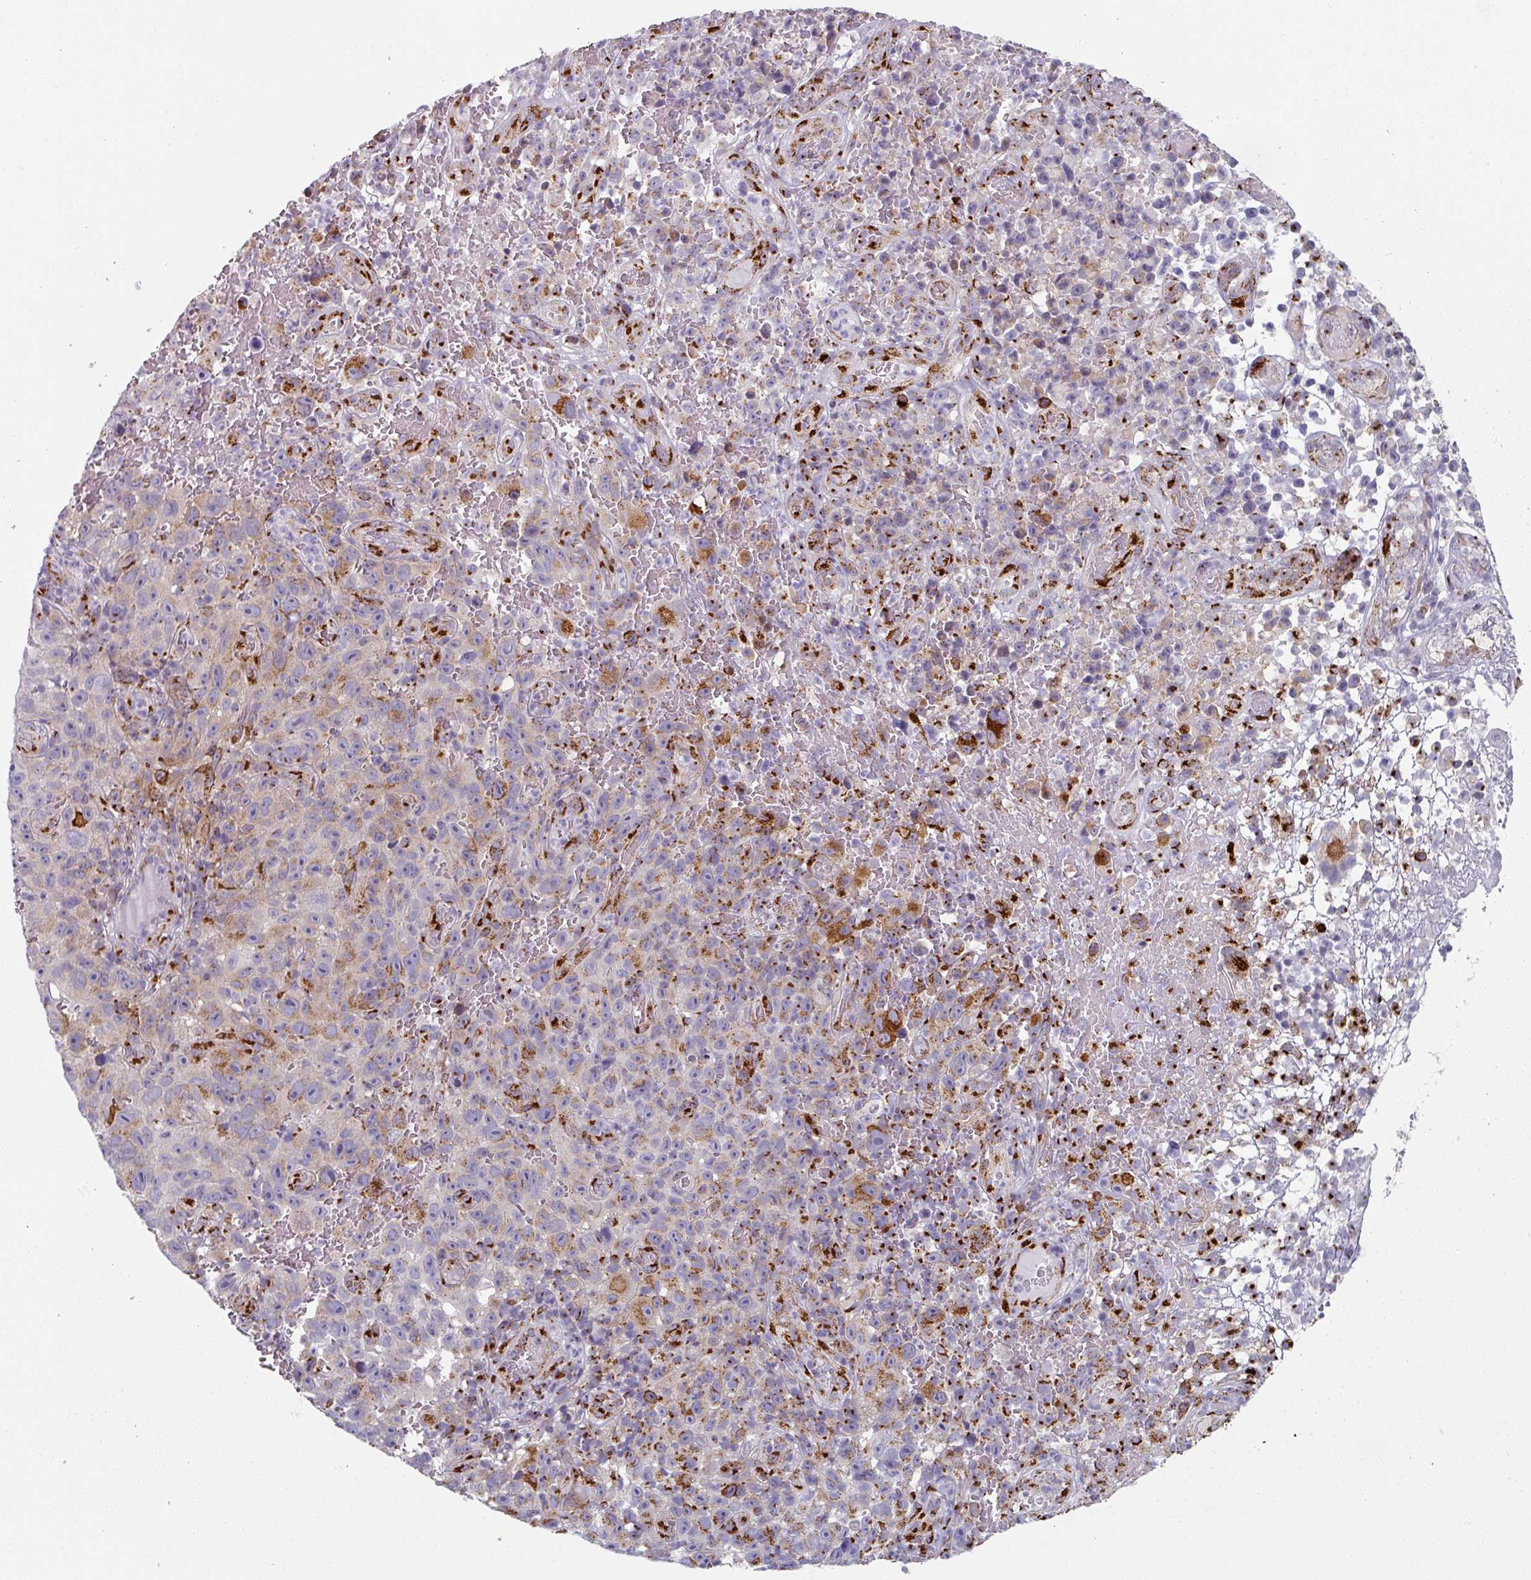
{"staining": {"intensity": "strong", "quantity": "<25%", "location": "cytoplasmic/membranous"}, "tissue": "melanoma", "cell_type": "Tumor cells", "image_type": "cancer", "snomed": [{"axis": "morphology", "description": "Malignant melanoma, NOS"}, {"axis": "topography", "description": "Skin"}], "caption": "Immunohistochemical staining of malignant melanoma shows medium levels of strong cytoplasmic/membranous positivity in approximately <25% of tumor cells. (DAB (3,3'-diaminobenzidine) IHC with brightfield microscopy, high magnification).", "gene": "CCDC85B", "patient": {"sex": "female", "age": 82}}